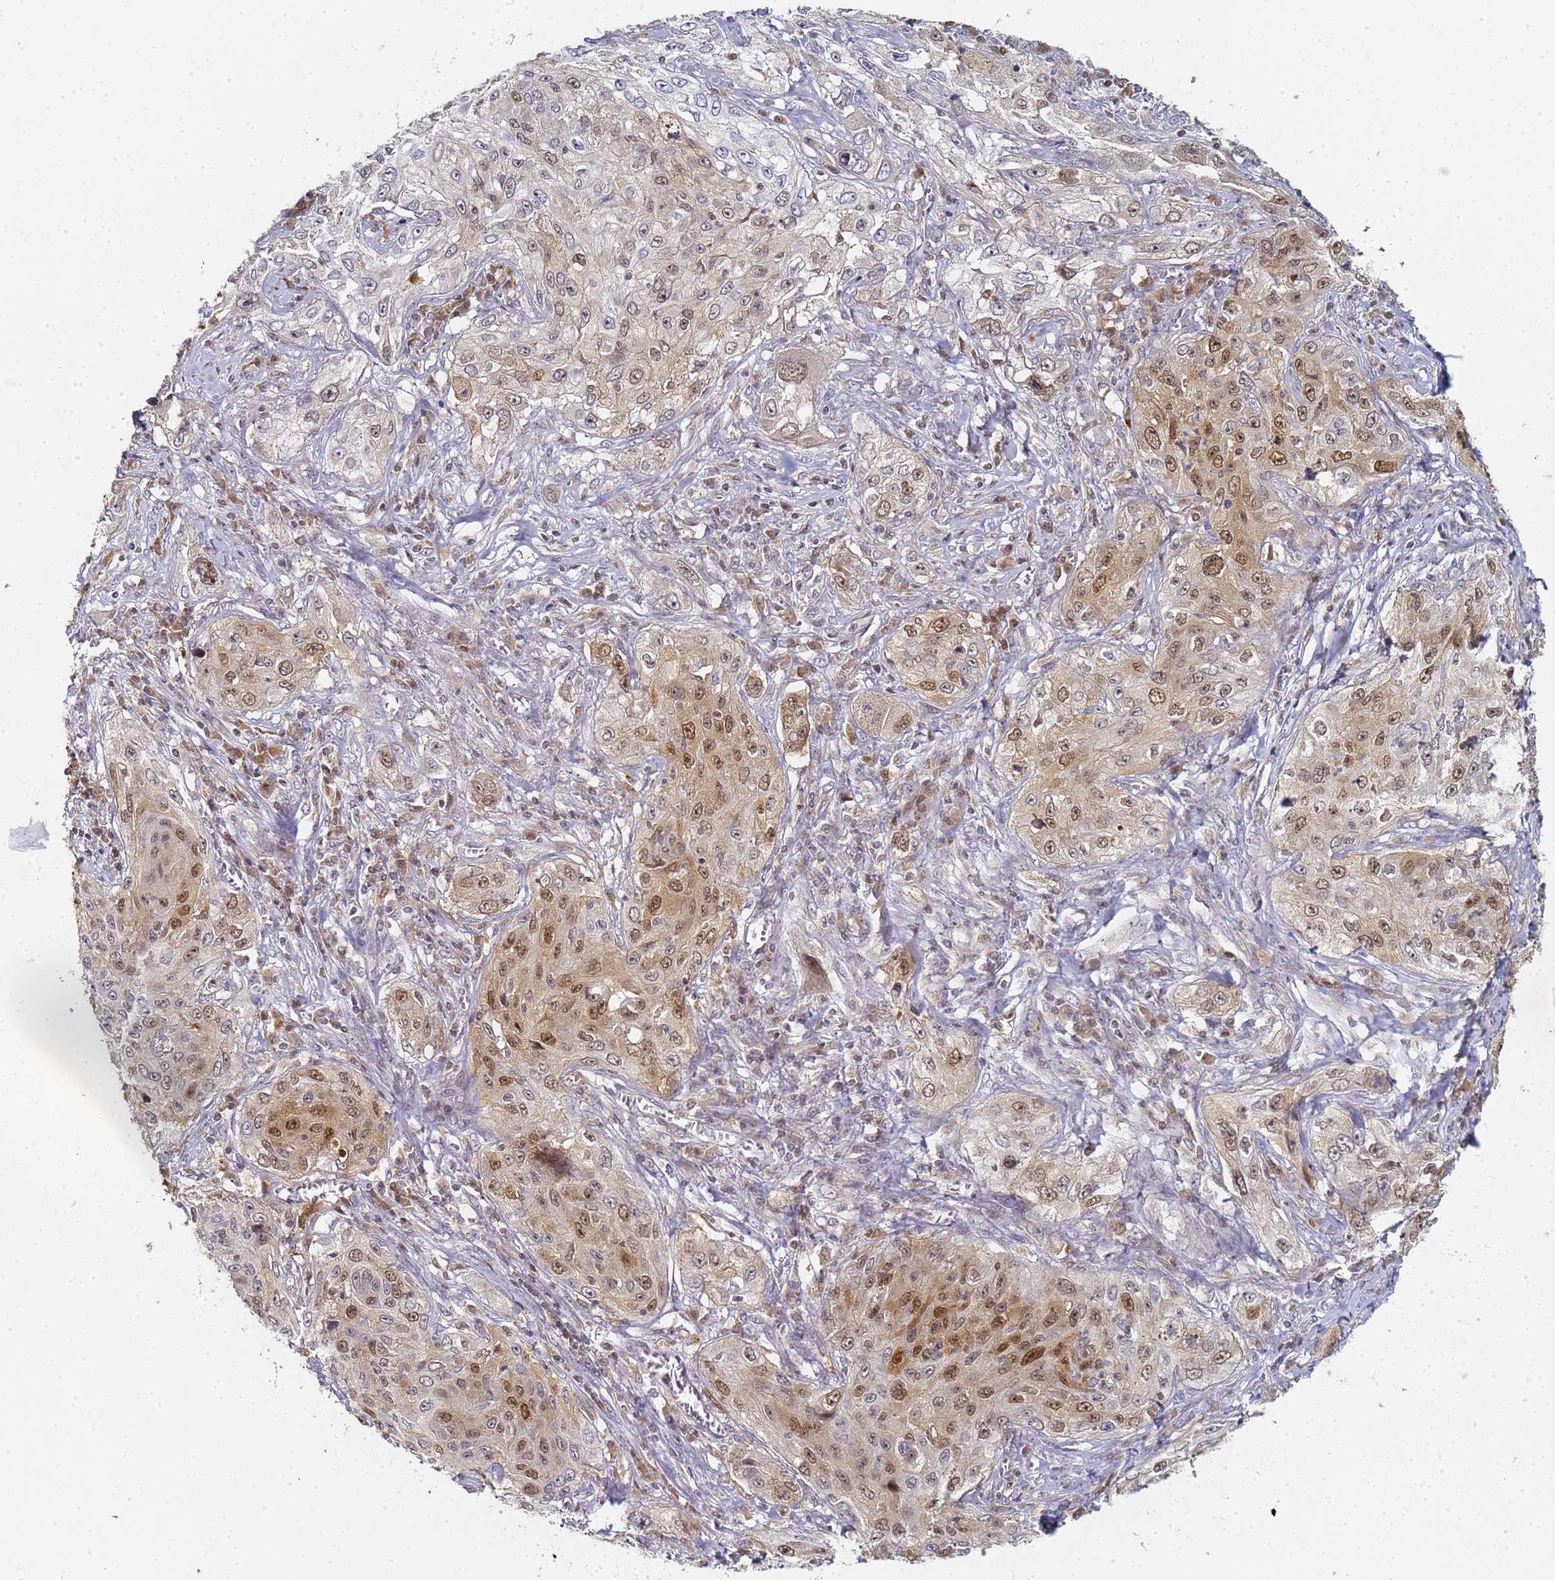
{"staining": {"intensity": "moderate", "quantity": ">75%", "location": "nuclear"}, "tissue": "lung cancer", "cell_type": "Tumor cells", "image_type": "cancer", "snomed": [{"axis": "morphology", "description": "Squamous cell carcinoma, NOS"}, {"axis": "topography", "description": "Lung"}], "caption": "A histopathology image of lung squamous cell carcinoma stained for a protein displays moderate nuclear brown staining in tumor cells.", "gene": "HMCES", "patient": {"sex": "female", "age": 69}}